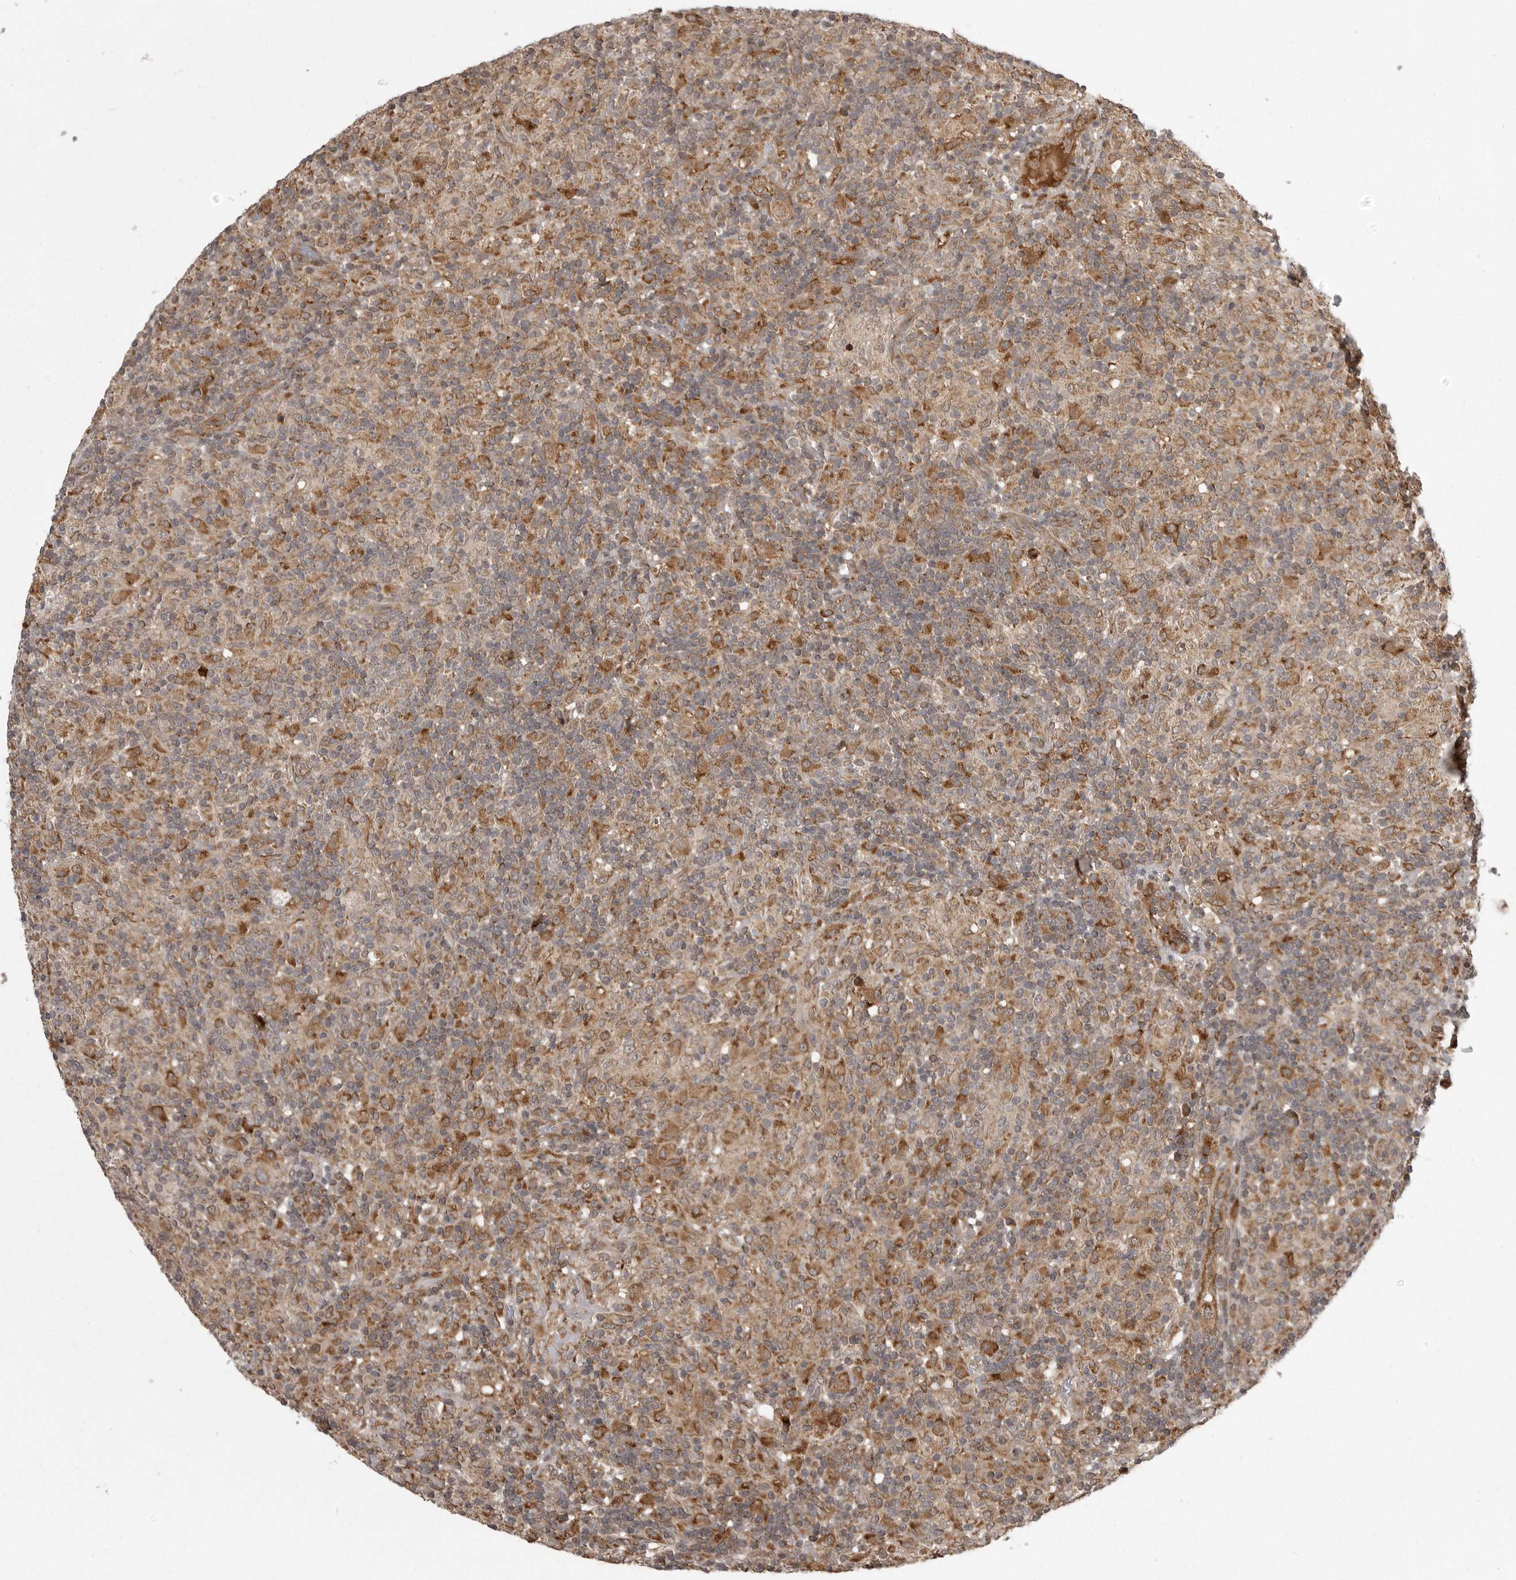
{"staining": {"intensity": "moderate", "quantity": ">75%", "location": "cytoplasmic/membranous"}, "tissue": "lymphoma", "cell_type": "Tumor cells", "image_type": "cancer", "snomed": [{"axis": "morphology", "description": "Hodgkin's disease, NOS"}, {"axis": "topography", "description": "Lymph node"}], "caption": "This is a micrograph of IHC staining of lymphoma, which shows moderate positivity in the cytoplasmic/membranous of tumor cells.", "gene": "GPR31", "patient": {"sex": "male", "age": 70}}